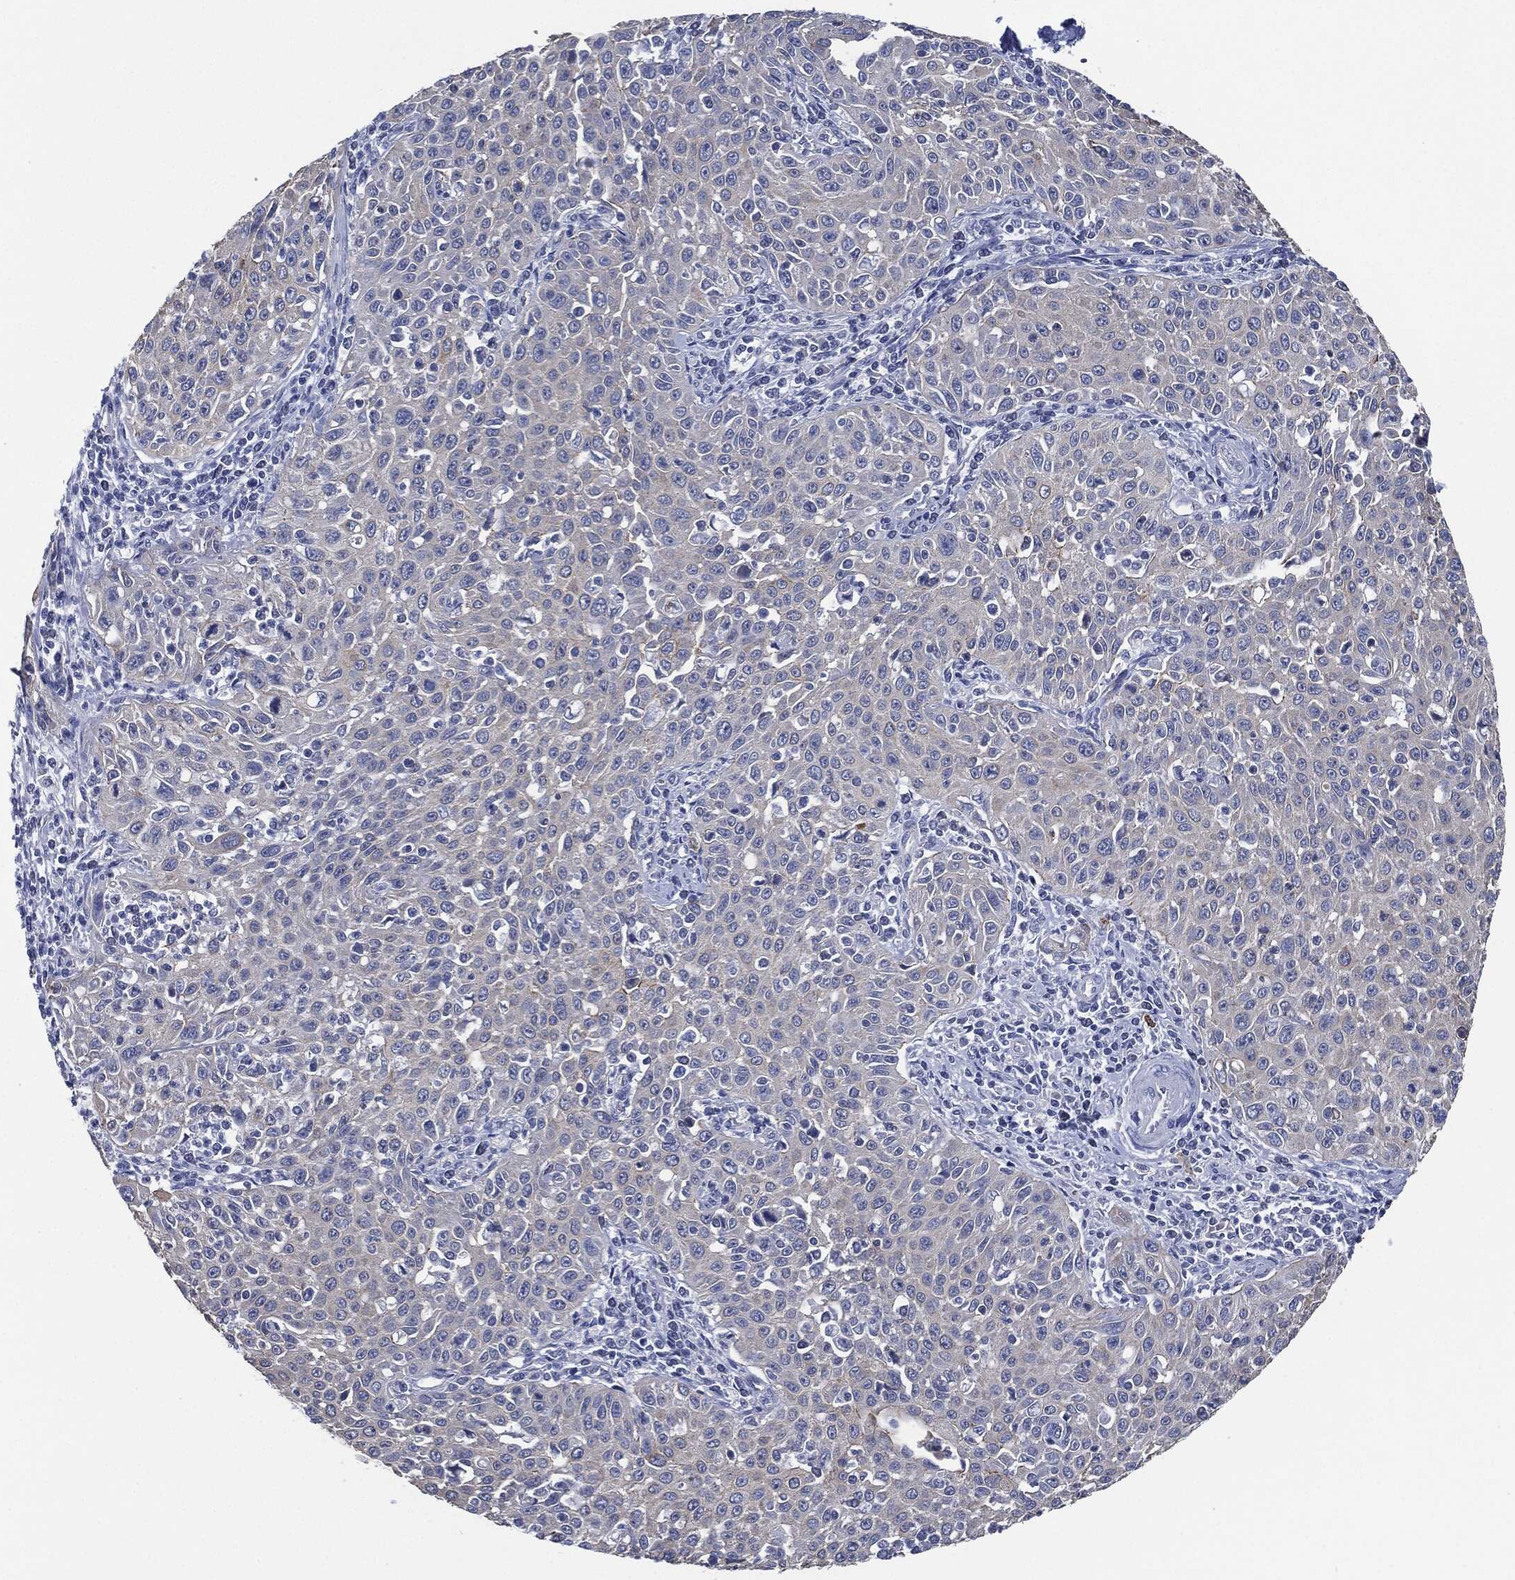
{"staining": {"intensity": "negative", "quantity": "none", "location": "none"}, "tissue": "cervical cancer", "cell_type": "Tumor cells", "image_type": "cancer", "snomed": [{"axis": "morphology", "description": "Squamous cell carcinoma, NOS"}, {"axis": "topography", "description": "Cervix"}], "caption": "Cervical squamous cell carcinoma was stained to show a protein in brown. There is no significant positivity in tumor cells.", "gene": "SHROOM2", "patient": {"sex": "female", "age": 26}}